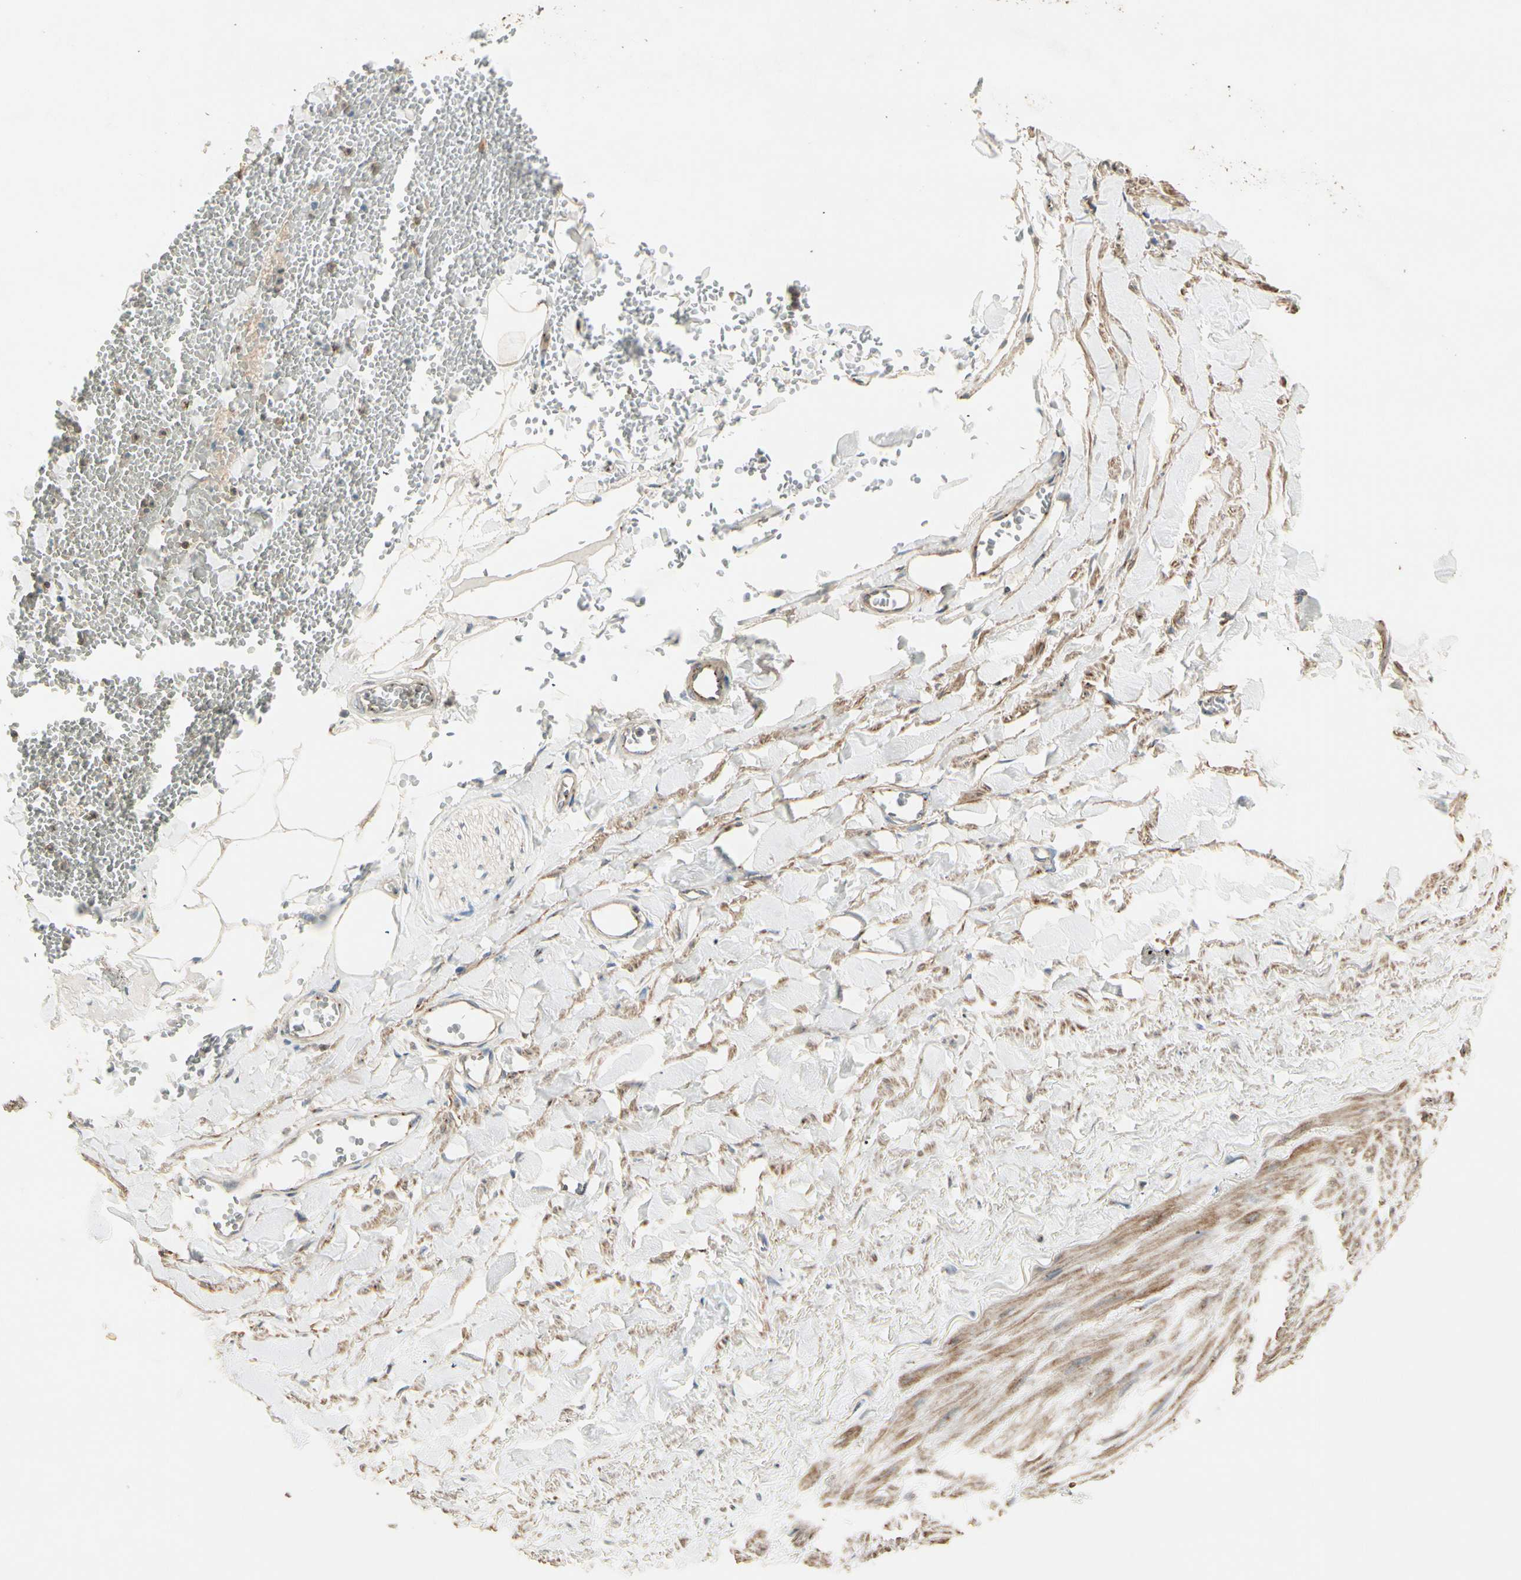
{"staining": {"intensity": "weak", "quantity": ">75%", "location": "cytoplasmic/membranous"}, "tissue": "adipose tissue", "cell_type": "Adipocytes", "image_type": "normal", "snomed": [{"axis": "morphology", "description": "Normal tissue, NOS"}, {"axis": "topography", "description": "Adipose tissue"}, {"axis": "topography", "description": "Peripheral nerve tissue"}], "caption": "Protein staining of unremarkable adipose tissue shows weak cytoplasmic/membranous expression in approximately >75% of adipocytes.", "gene": "AKAP9", "patient": {"sex": "male", "age": 52}}